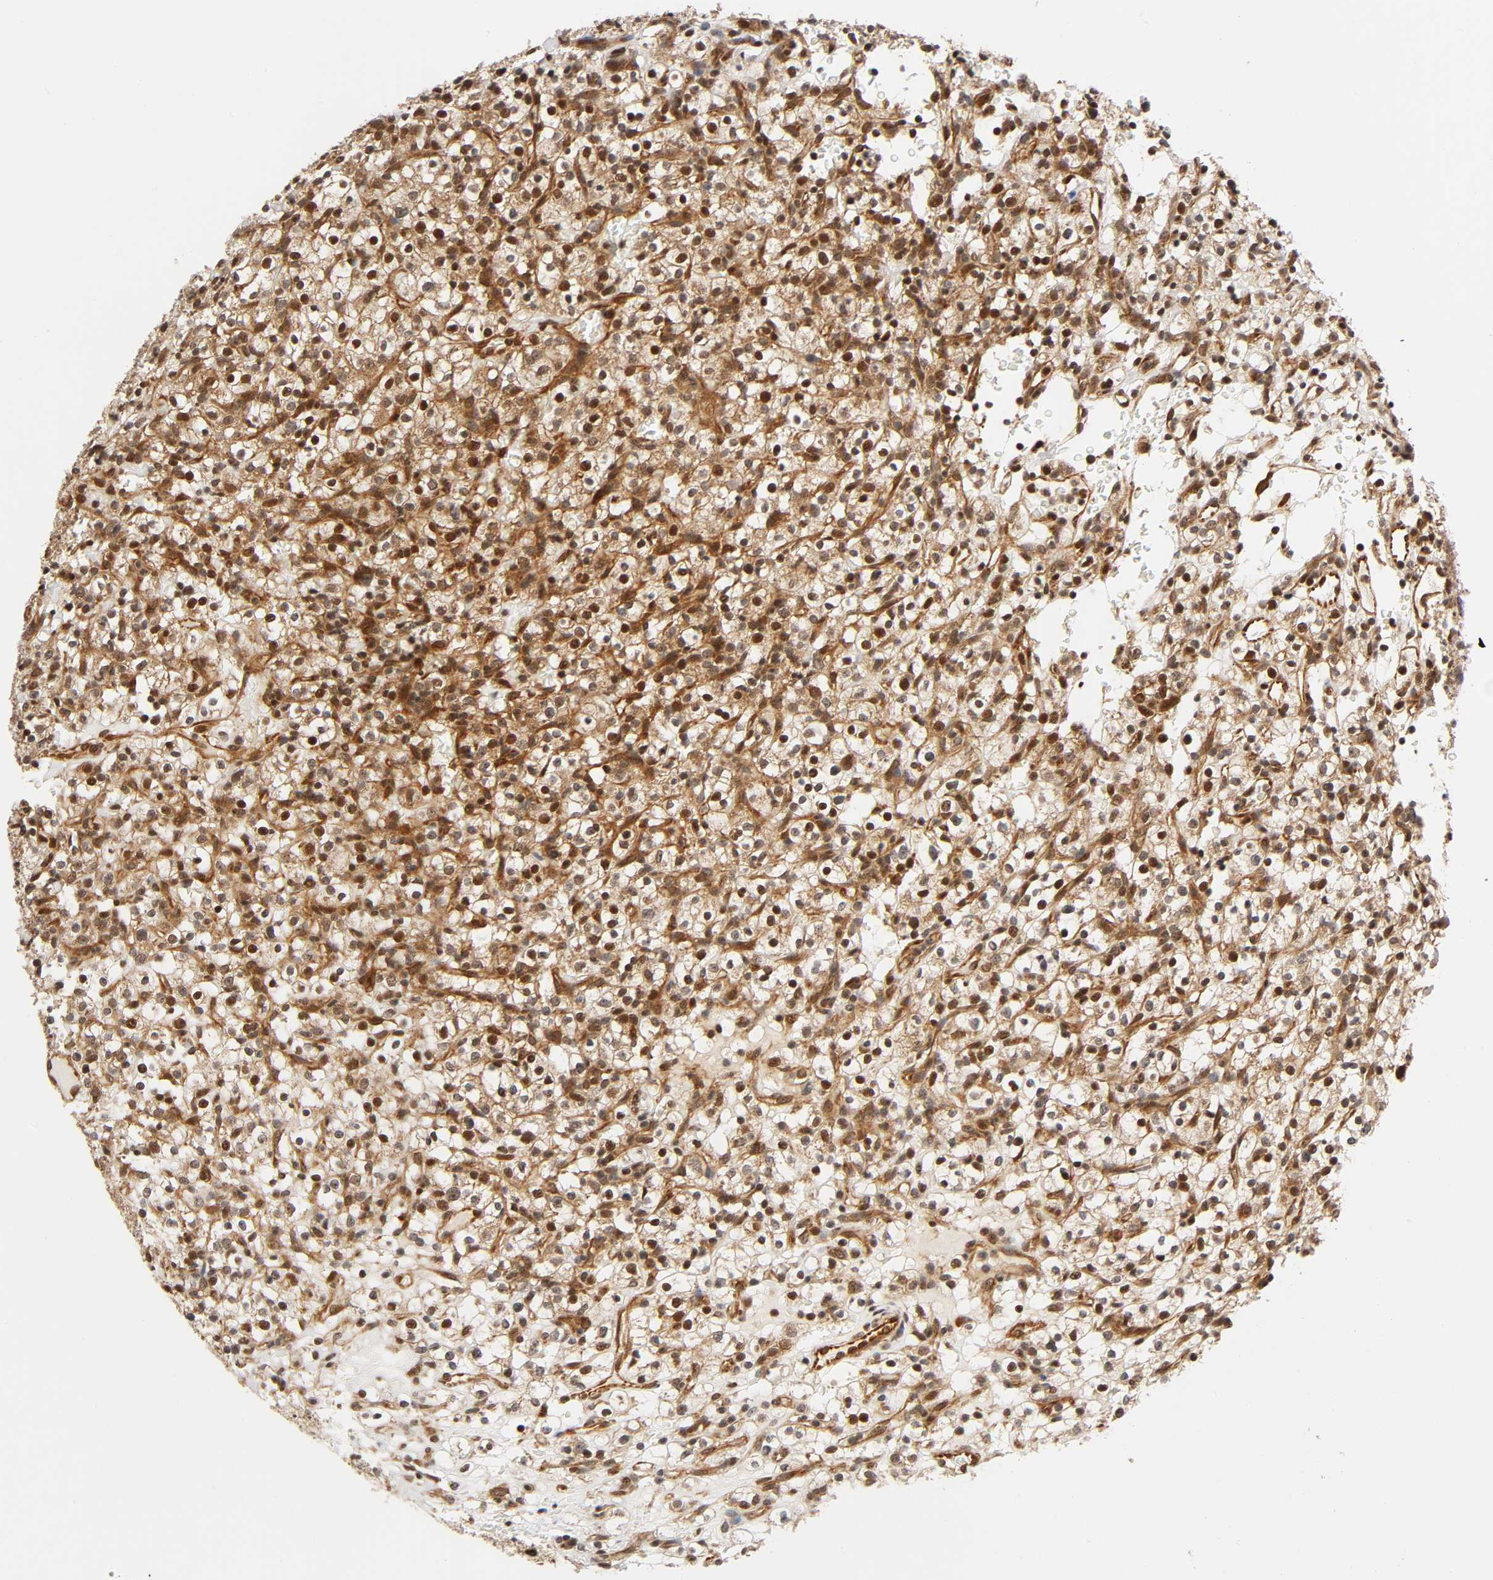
{"staining": {"intensity": "moderate", "quantity": "25%-75%", "location": "cytoplasmic/membranous,nuclear"}, "tissue": "renal cancer", "cell_type": "Tumor cells", "image_type": "cancer", "snomed": [{"axis": "morphology", "description": "Normal tissue, NOS"}, {"axis": "morphology", "description": "Adenocarcinoma, NOS"}, {"axis": "topography", "description": "Kidney"}], "caption": "IHC image of adenocarcinoma (renal) stained for a protein (brown), which exhibits medium levels of moderate cytoplasmic/membranous and nuclear expression in about 25%-75% of tumor cells.", "gene": "IQCJ-SCHIP1", "patient": {"sex": "female", "age": 72}}